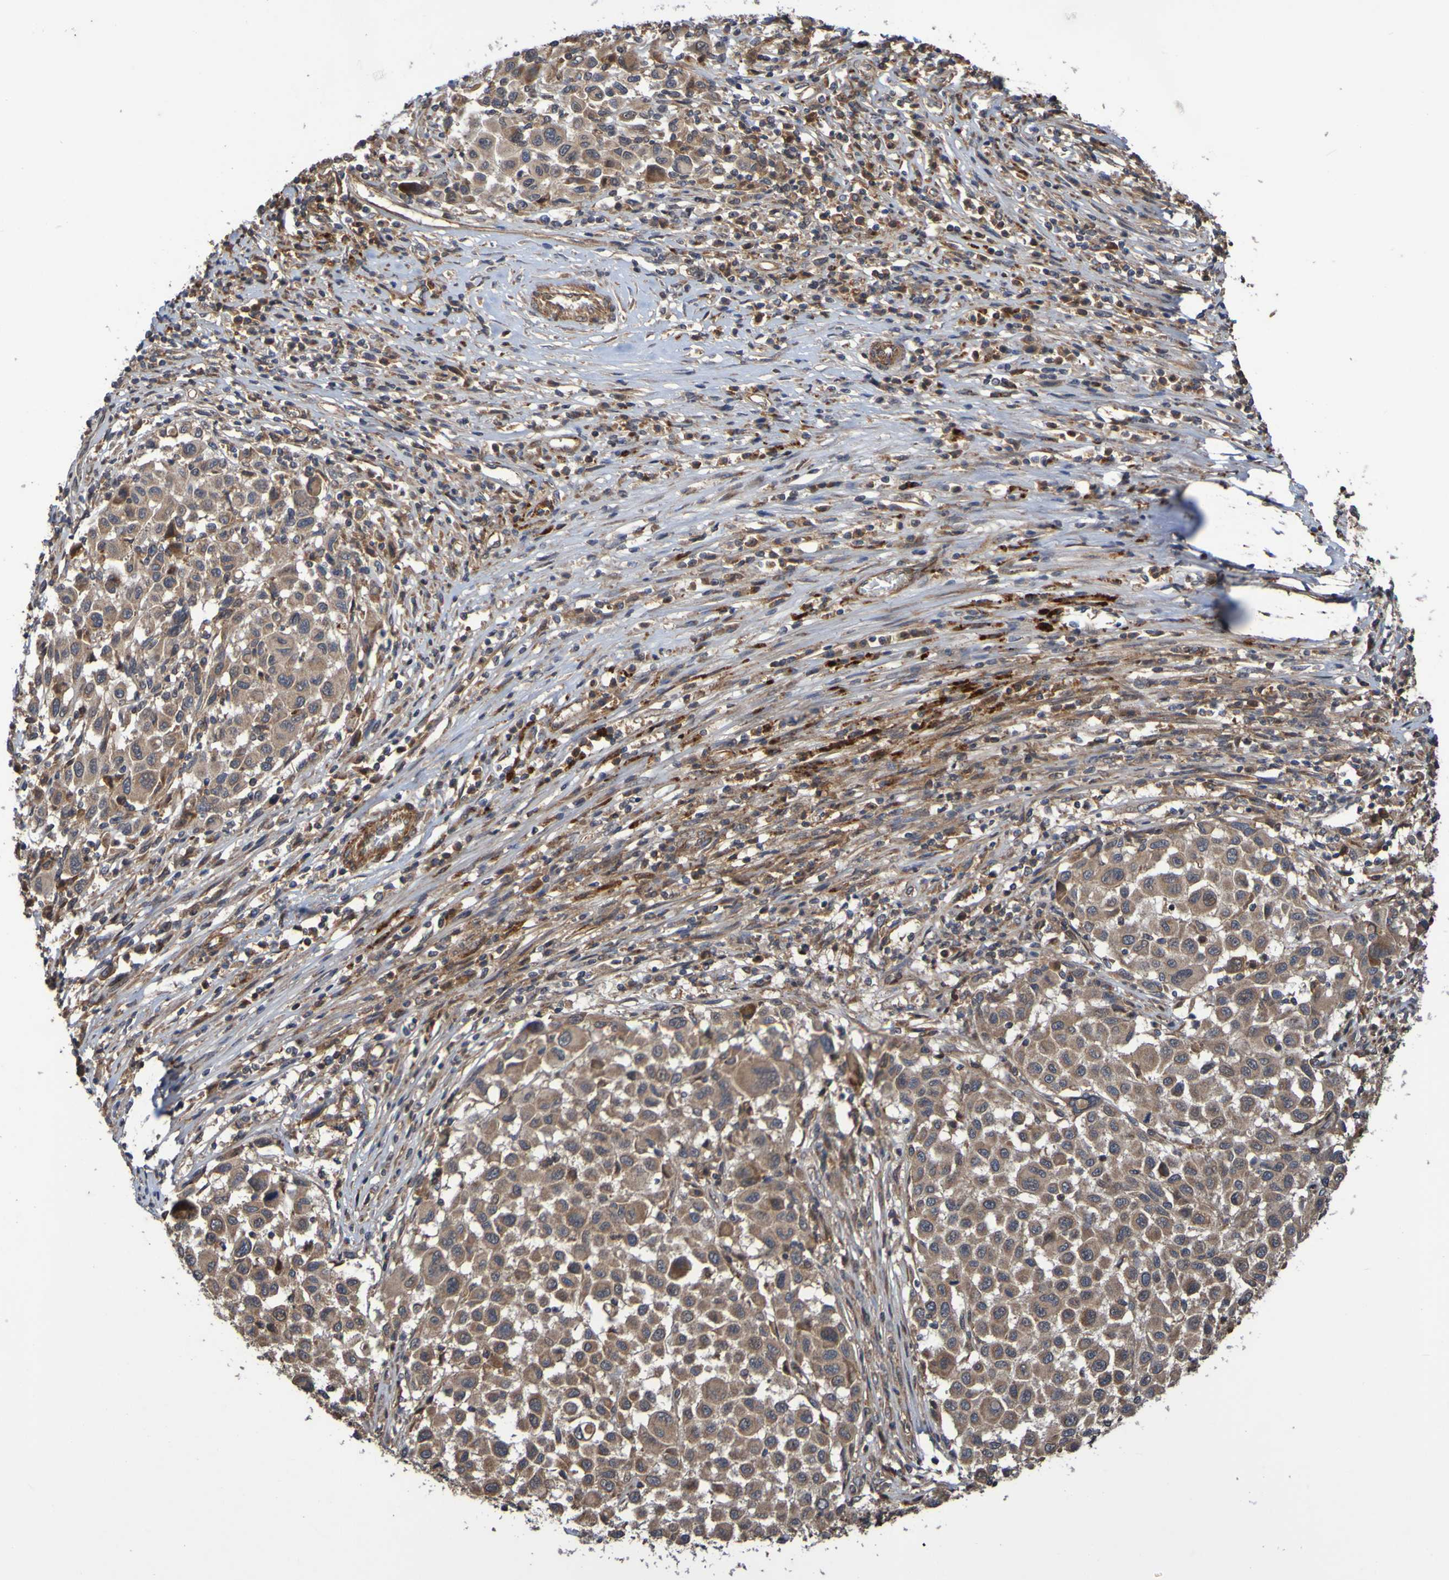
{"staining": {"intensity": "moderate", "quantity": ">75%", "location": "cytoplasmic/membranous"}, "tissue": "melanoma", "cell_type": "Tumor cells", "image_type": "cancer", "snomed": [{"axis": "morphology", "description": "Malignant melanoma, Metastatic site"}, {"axis": "topography", "description": "Lymph node"}], "caption": "Approximately >75% of tumor cells in melanoma reveal moderate cytoplasmic/membranous protein staining as visualized by brown immunohistochemical staining.", "gene": "UCN", "patient": {"sex": "male", "age": 61}}